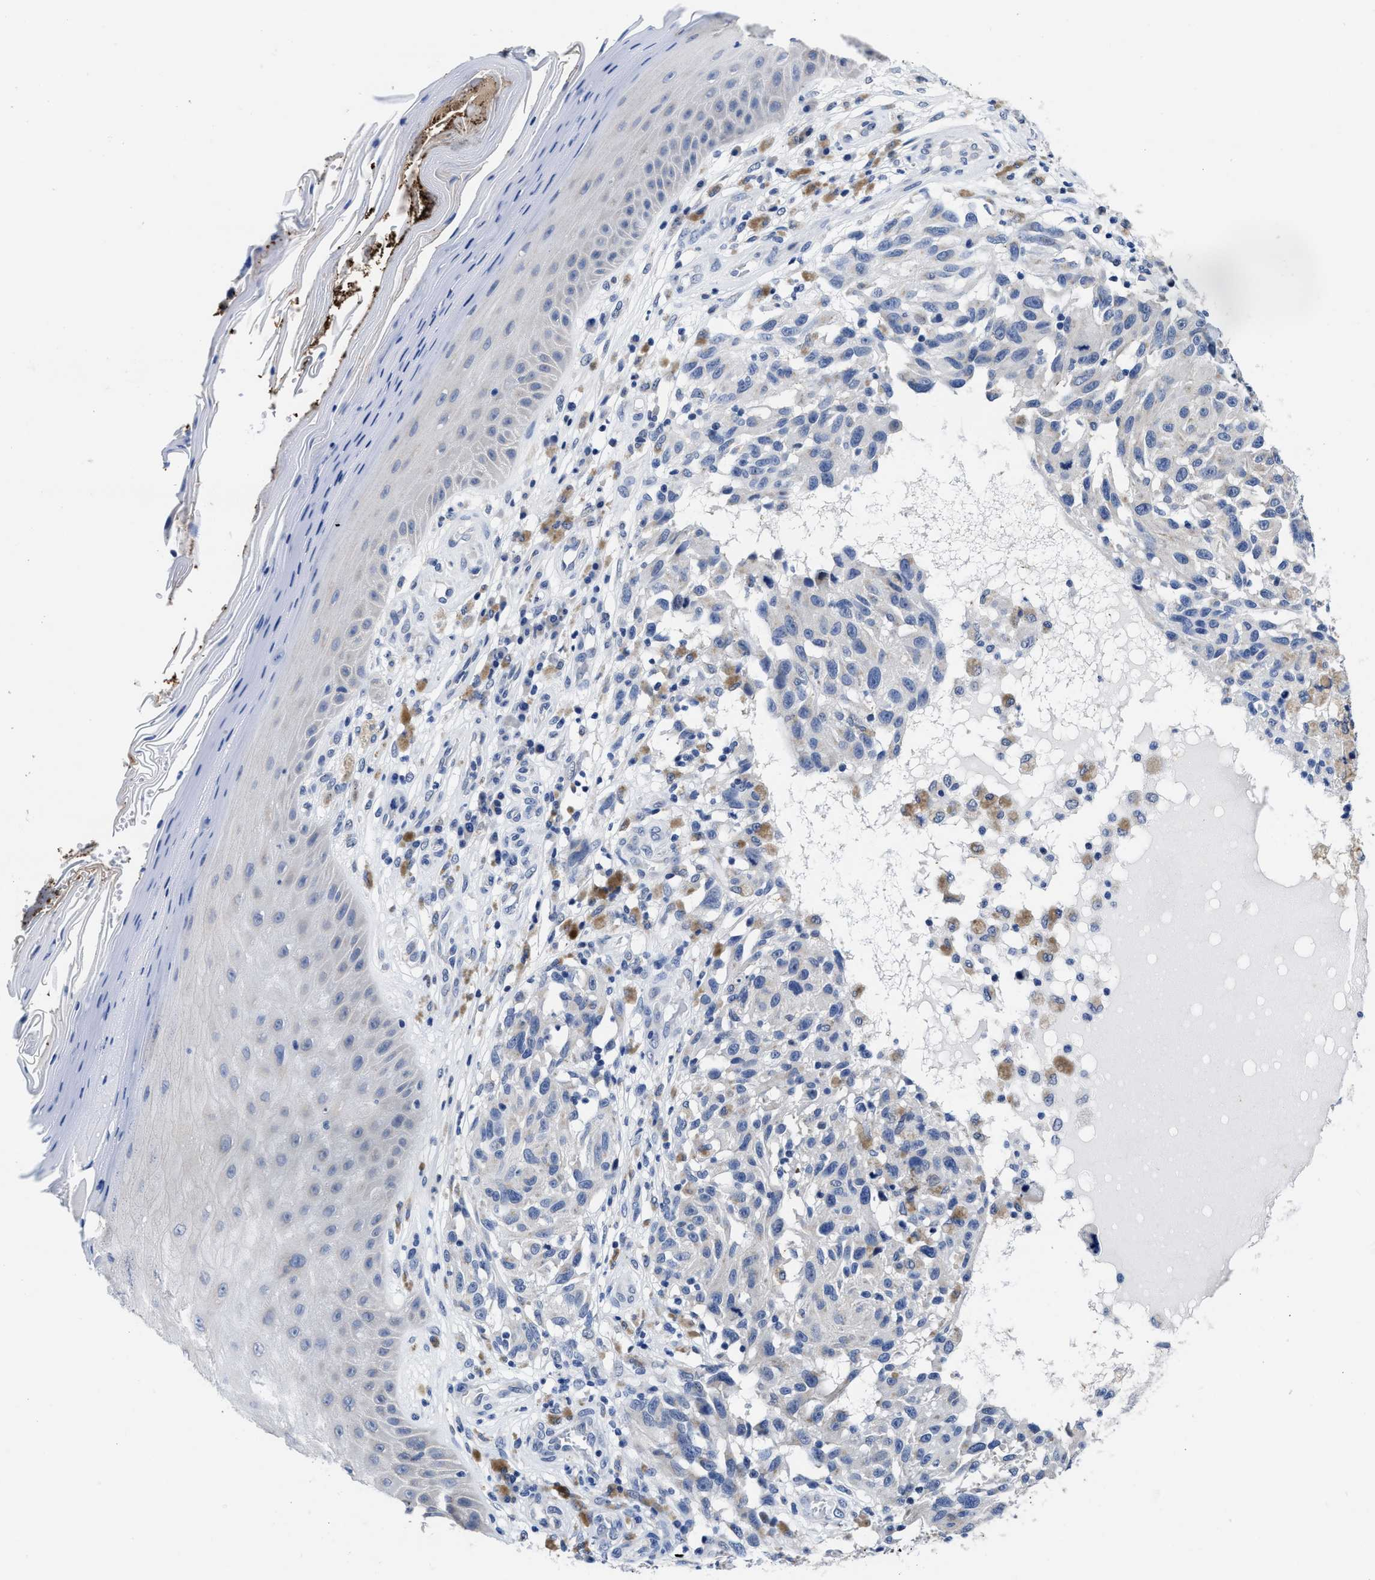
{"staining": {"intensity": "negative", "quantity": "none", "location": "none"}, "tissue": "melanoma", "cell_type": "Tumor cells", "image_type": "cancer", "snomed": [{"axis": "morphology", "description": "Malignant melanoma, NOS"}, {"axis": "topography", "description": "Skin"}], "caption": "DAB immunohistochemical staining of malignant melanoma displays no significant positivity in tumor cells.", "gene": "HOOK1", "patient": {"sex": "female", "age": 73}}